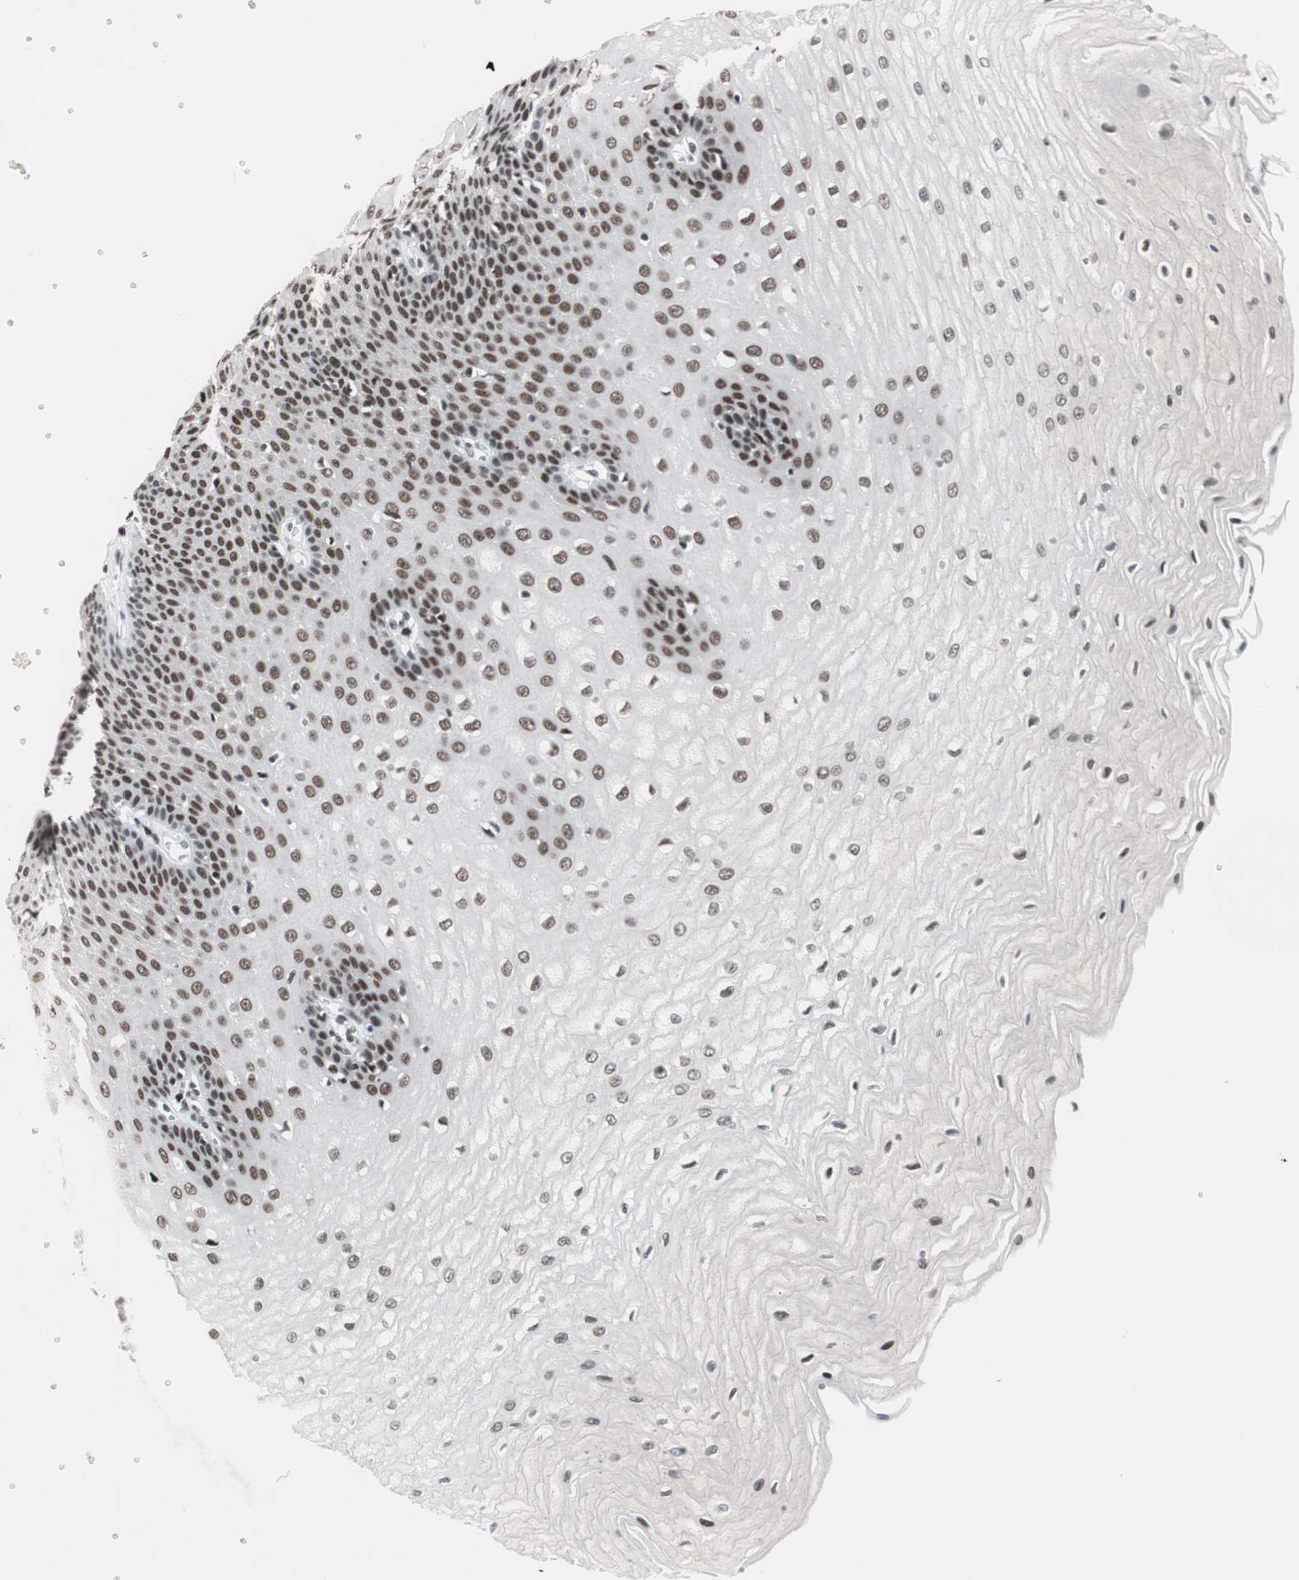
{"staining": {"intensity": "moderate", "quantity": "25%-75%", "location": "nuclear"}, "tissue": "esophagus", "cell_type": "Squamous epithelial cells", "image_type": "normal", "snomed": [{"axis": "morphology", "description": "Normal tissue, NOS"}, {"axis": "morphology", "description": "Squamous cell carcinoma, NOS"}, {"axis": "topography", "description": "Esophagus"}], "caption": "Immunohistochemical staining of unremarkable esophagus shows moderate nuclear protein expression in approximately 25%-75% of squamous epithelial cells. The staining was performed using DAB (3,3'-diaminobenzidine) to visualize the protein expression in brown, while the nuclei were stained in blue with hematoxylin (Magnification: 20x).", "gene": "ARID1A", "patient": {"sex": "male", "age": 65}}